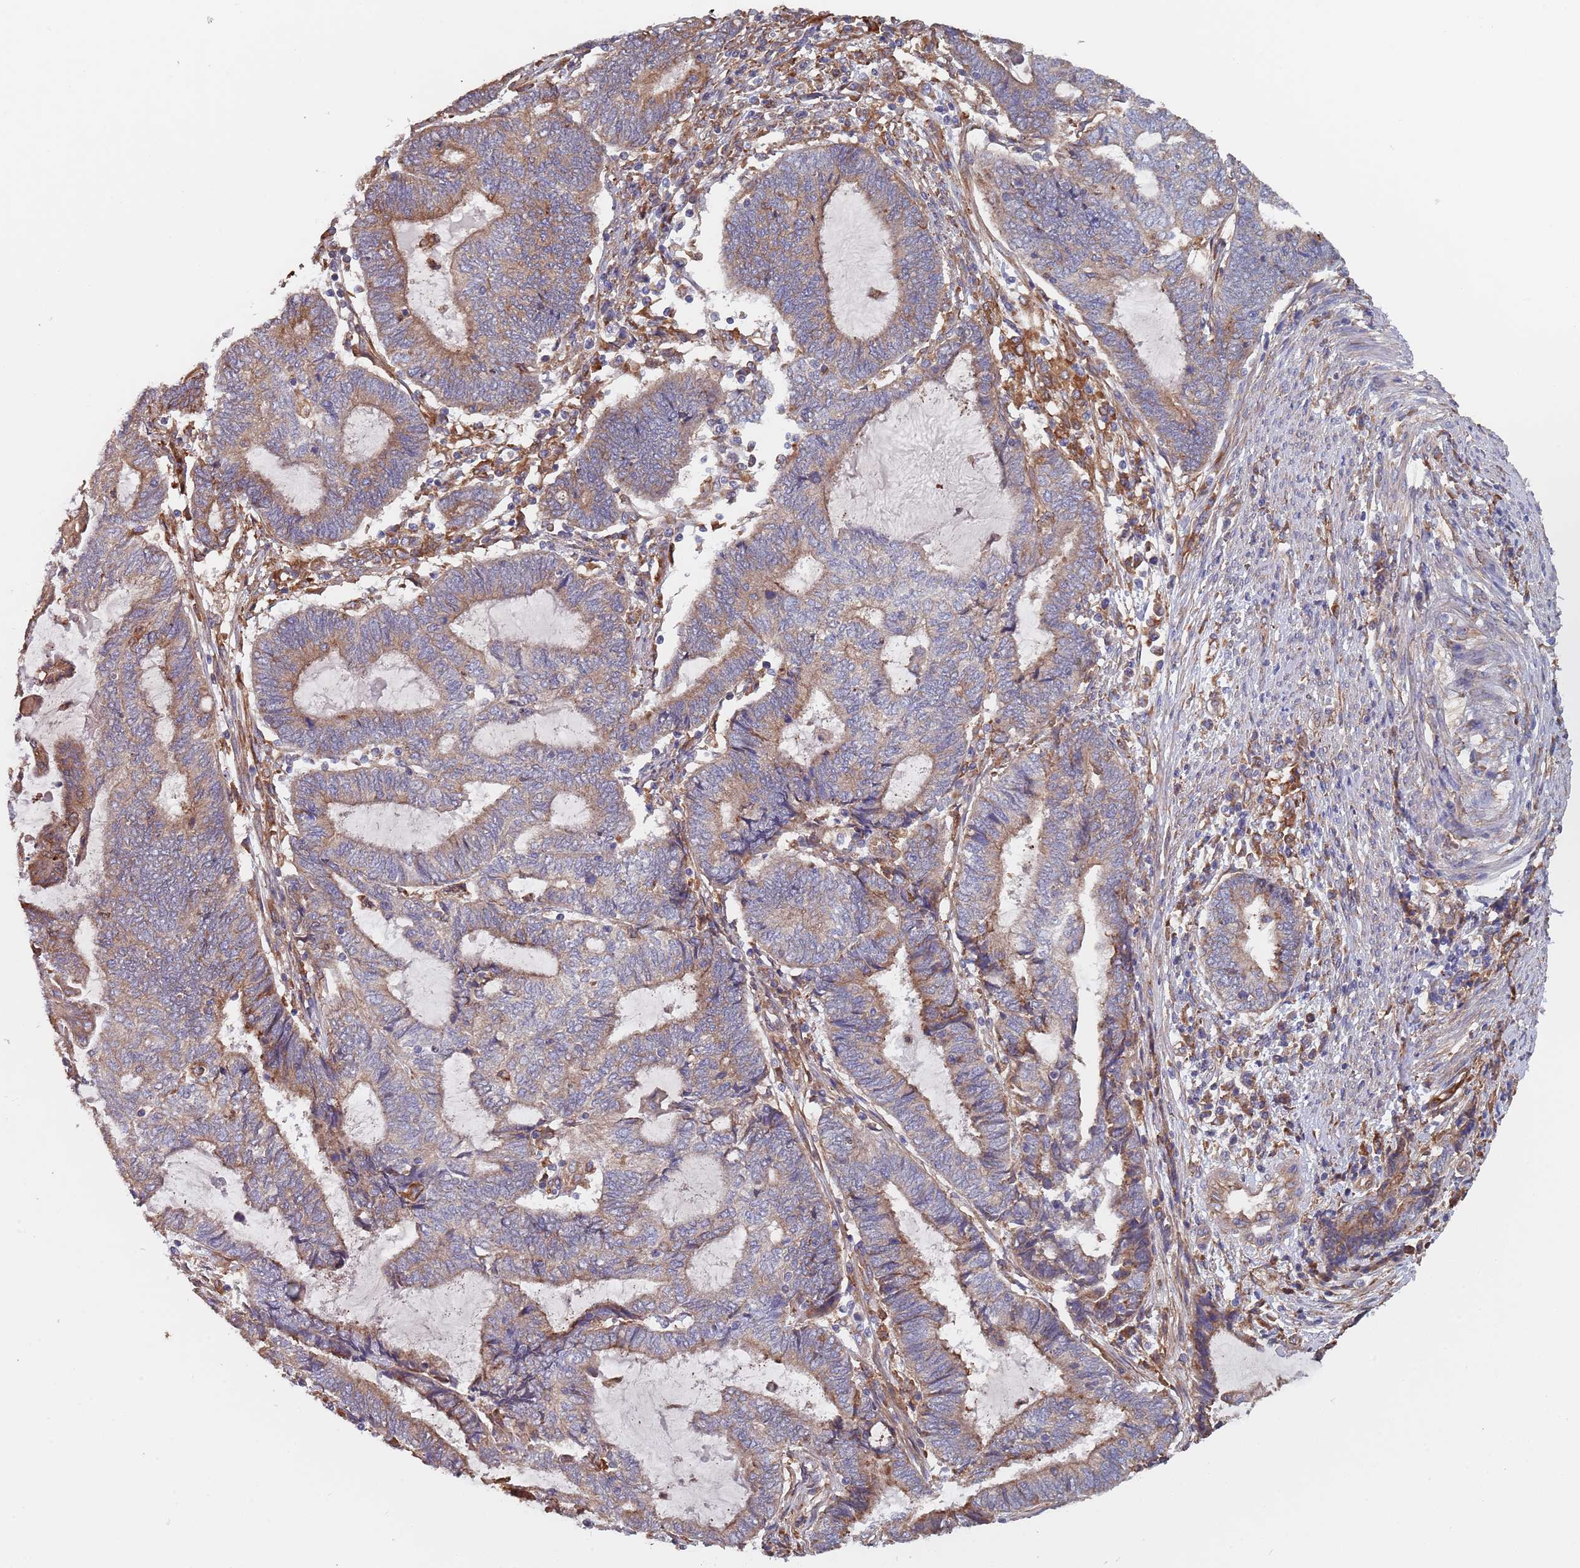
{"staining": {"intensity": "moderate", "quantity": "25%-75%", "location": "cytoplasmic/membranous"}, "tissue": "endometrial cancer", "cell_type": "Tumor cells", "image_type": "cancer", "snomed": [{"axis": "morphology", "description": "Adenocarcinoma, NOS"}, {"axis": "topography", "description": "Uterus"}, {"axis": "topography", "description": "Endometrium"}], "caption": "Immunohistochemical staining of adenocarcinoma (endometrial) displays medium levels of moderate cytoplasmic/membranous expression in approximately 25%-75% of tumor cells.", "gene": "DCUN1D3", "patient": {"sex": "female", "age": 70}}